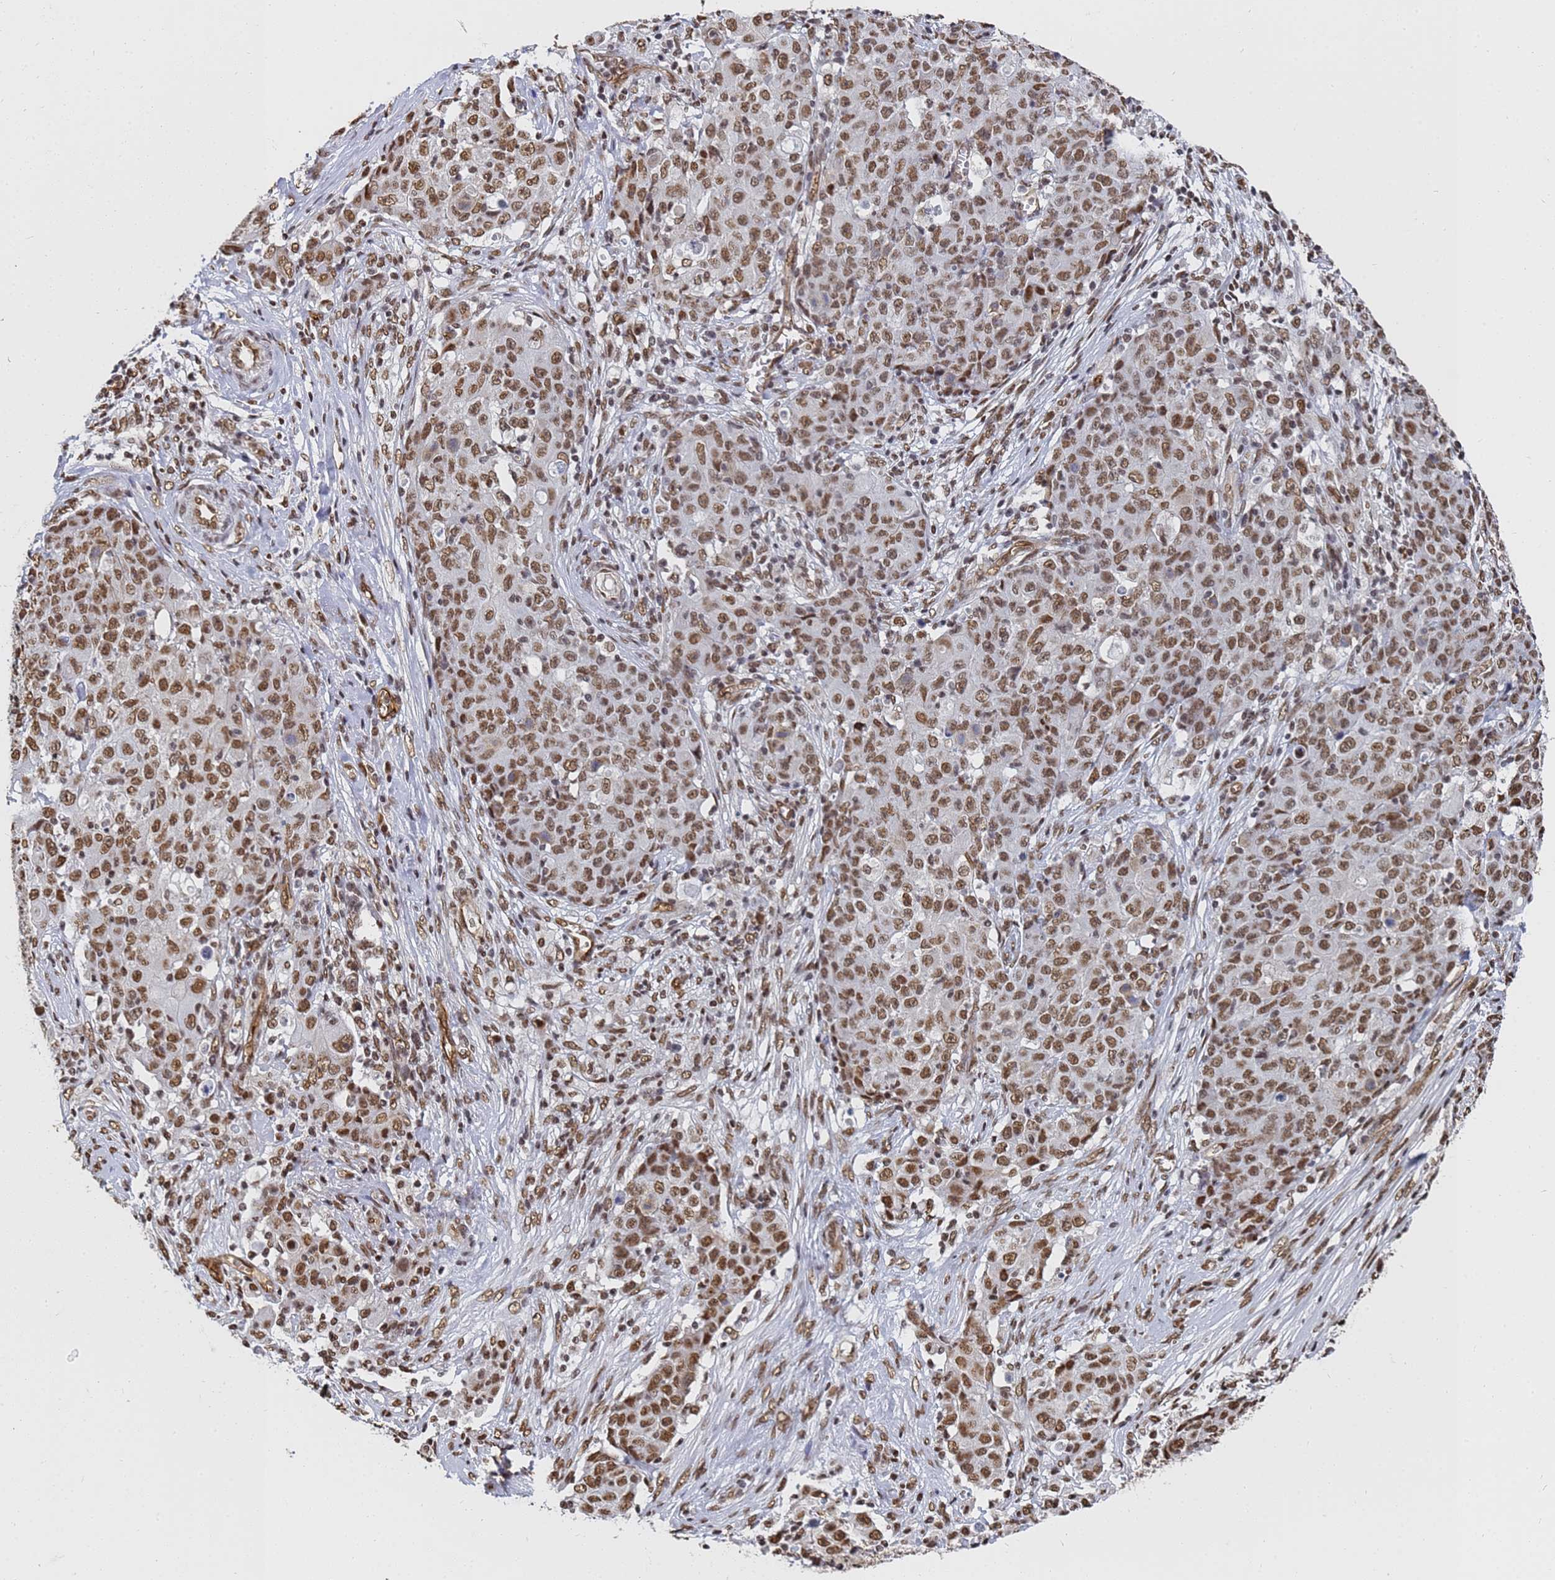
{"staining": {"intensity": "moderate", "quantity": ">75%", "location": "nuclear"}, "tissue": "ovarian cancer", "cell_type": "Tumor cells", "image_type": "cancer", "snomed": [{"axis": "morphology", "description": "Carcinoma, endometroid"}, {"axis": "topography", "description": "Ovary"}], "caption": "Protein expression analysis of ovarian cancer reveals moderate nuclear expression in approximately >75% of tumor cells.", "gene": "RAVER2", "patient": {"sex": "female", "age": 42}}